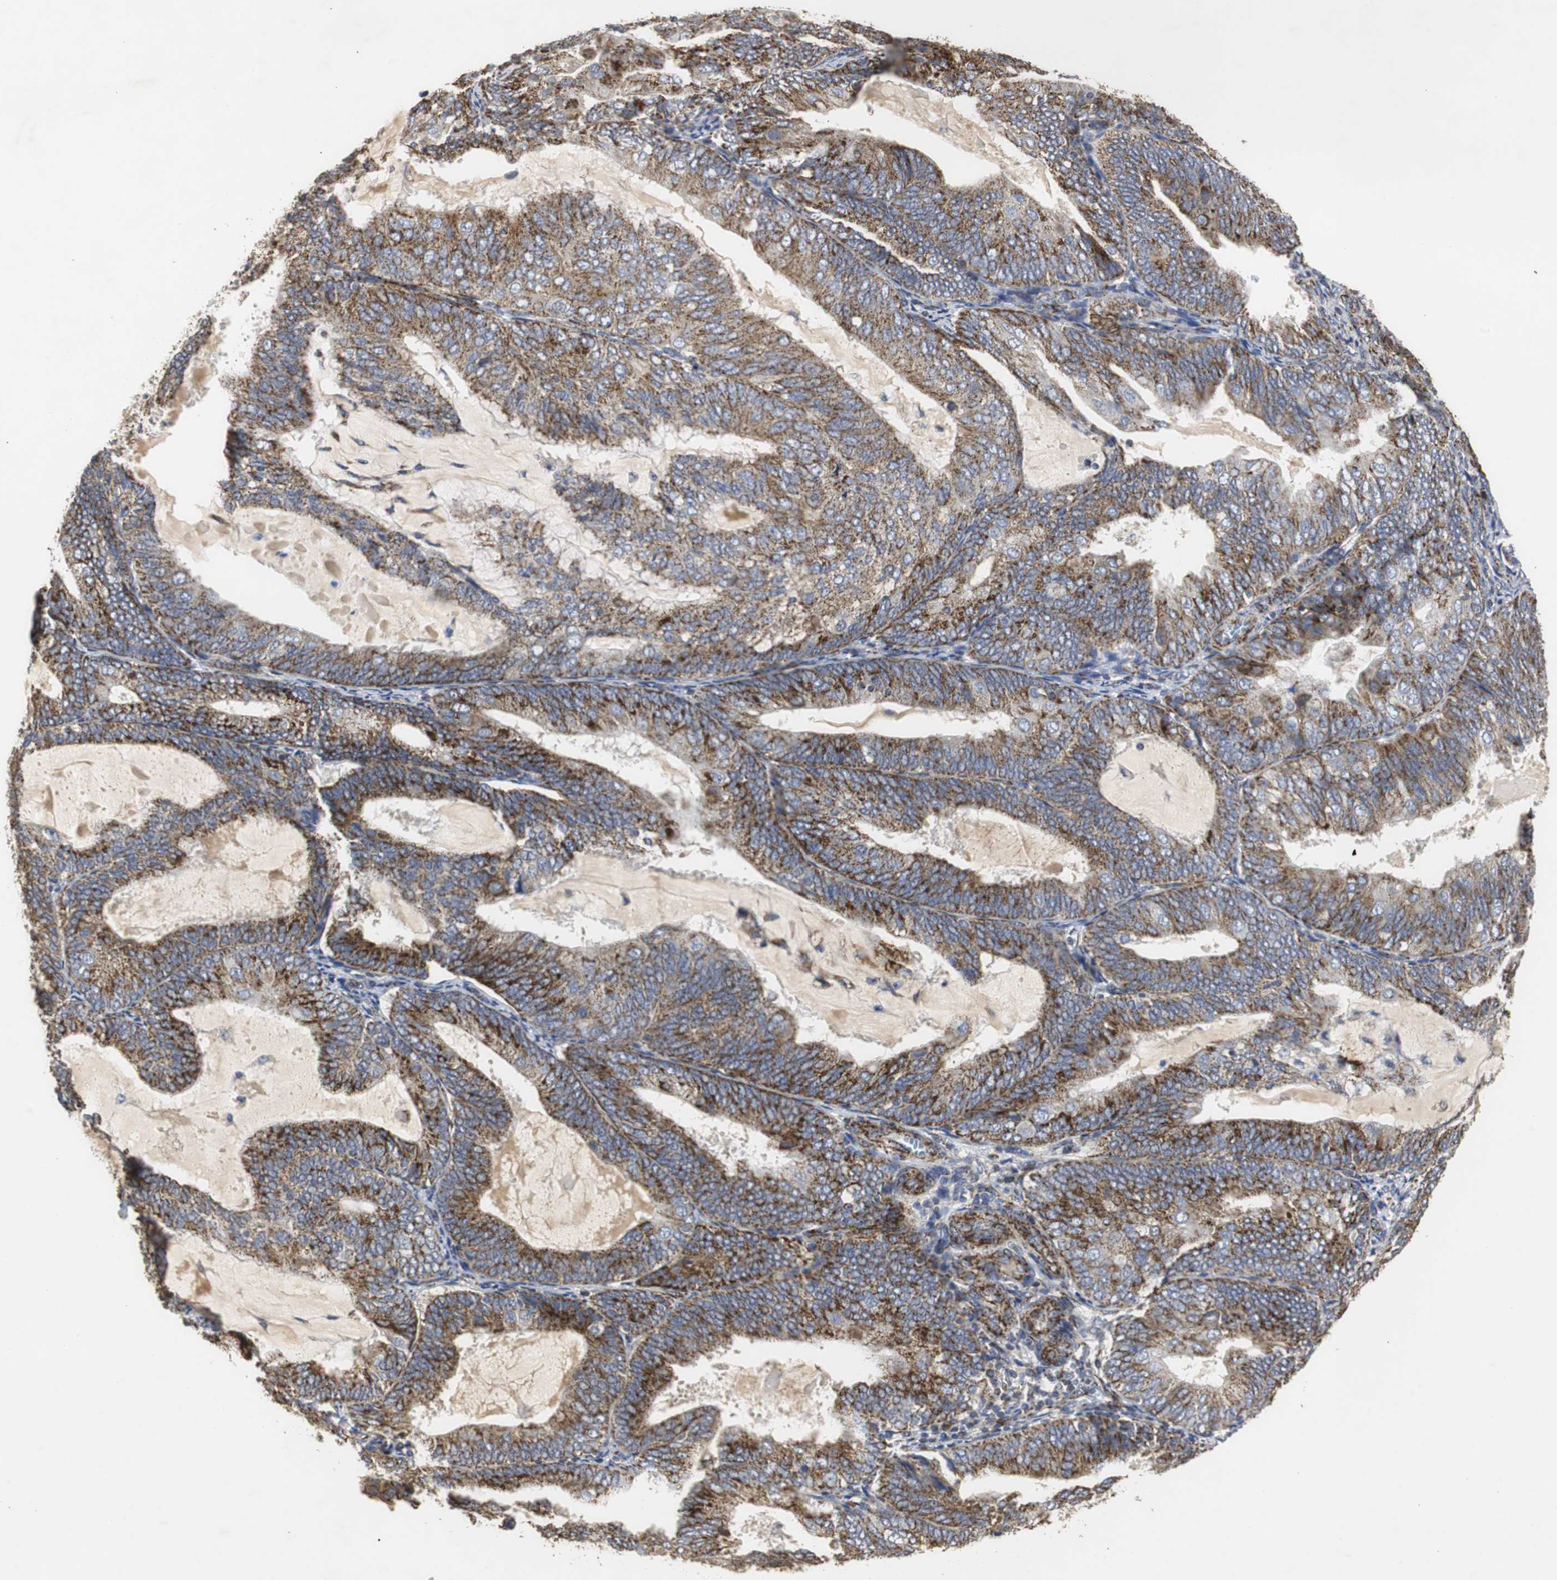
{"staining": {"intensity": "strong", "quantity": ">75%", "location": "cytoplasmic/membranous"}, "tissue": "endometrial cancer", "cell_type": "Tumor cells", "image_type": "cancer", "snomed": [{"axis": "morphology", "description": "Adenocarcinoma, NOS"}, {"axis": "topography", "description": "Endometrium"}], "caption": "The micrograph shows a brown stain indicating the presence of a protein in the cytoplasmic/membranous of tumor cells in adenocarcinoma (endometrial).", "gene": "HSD17B10", "patient": {"sex": "female", "age": 81}}